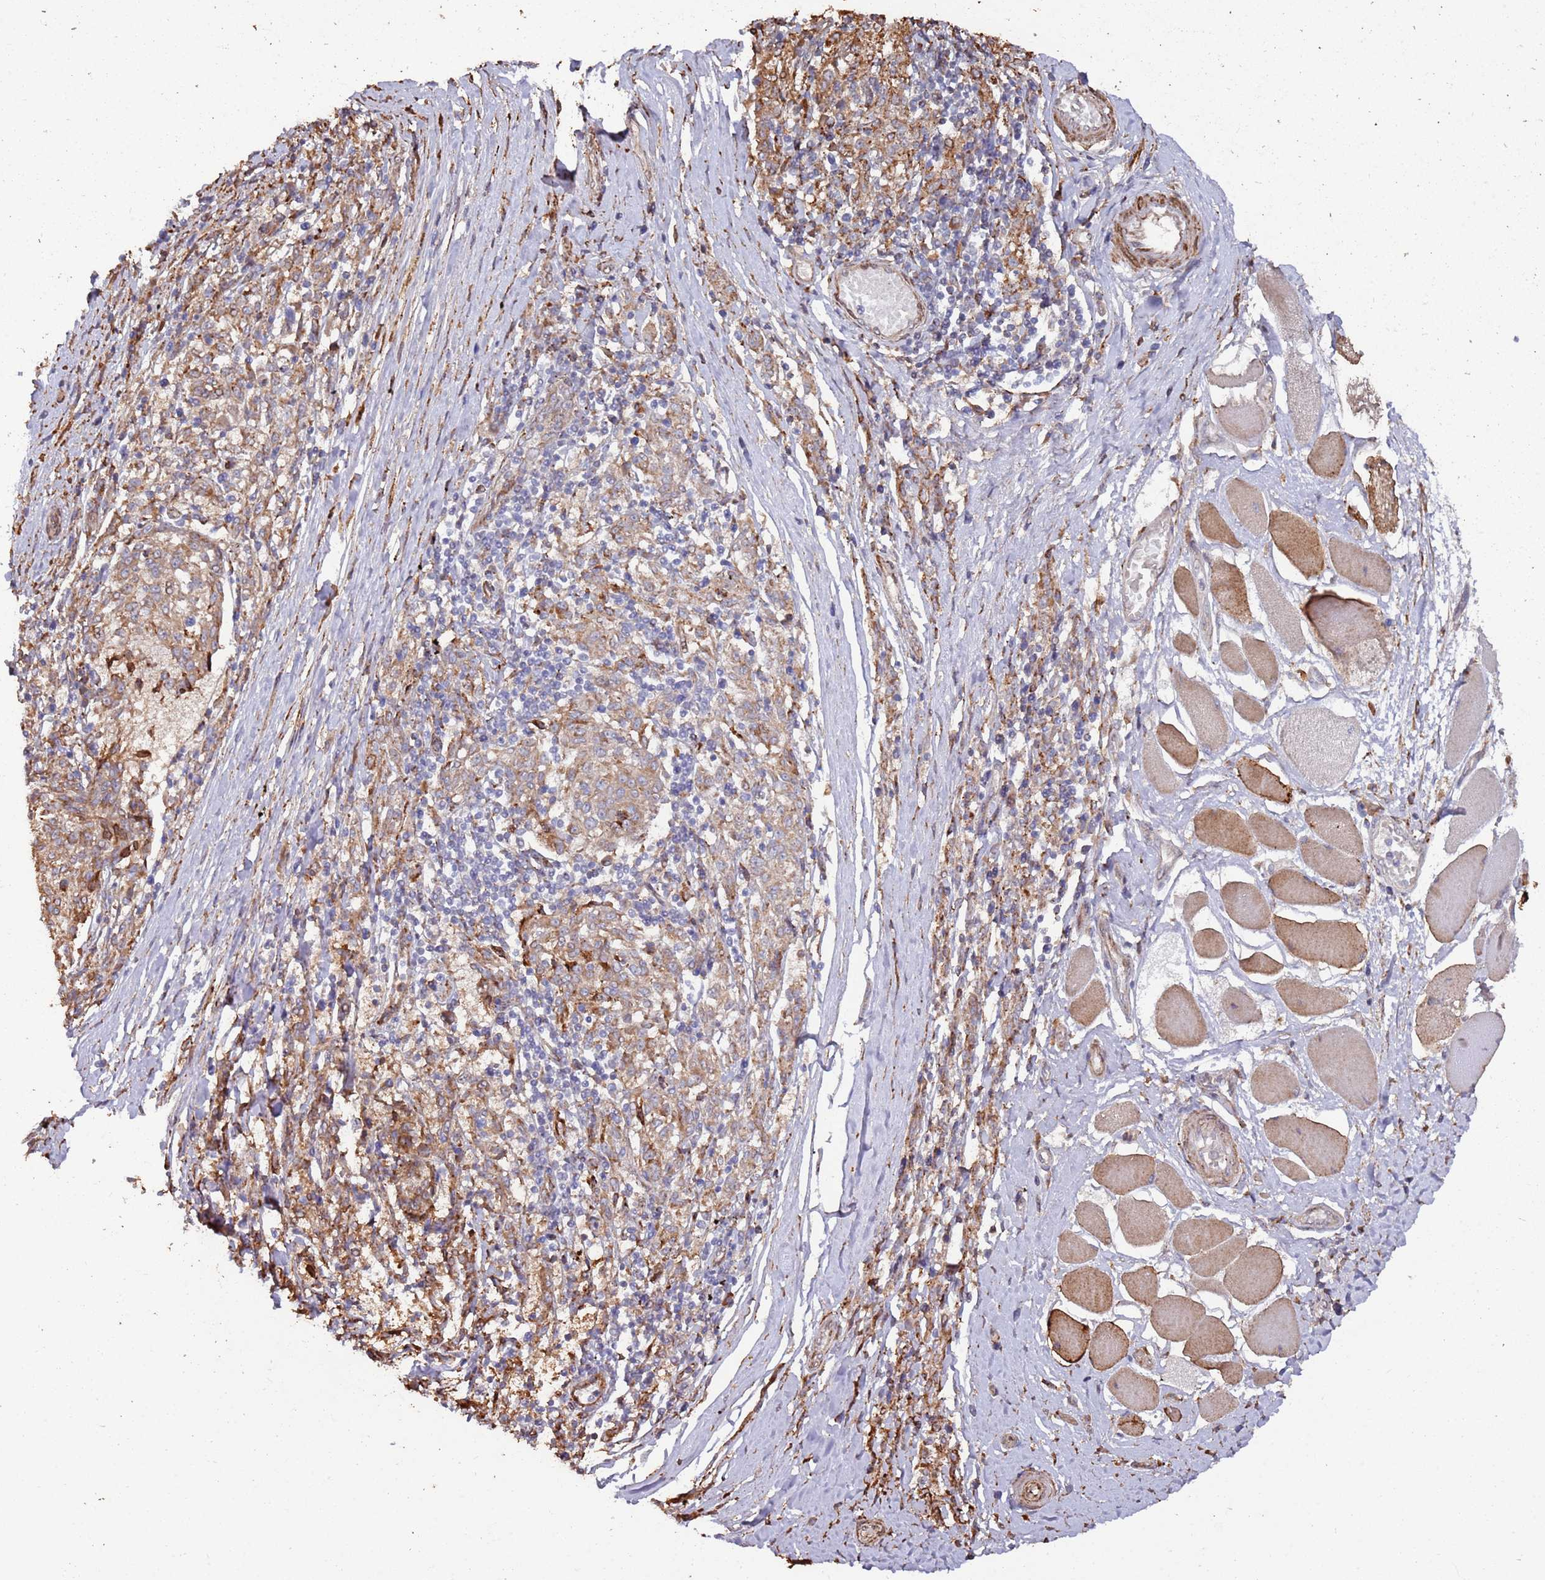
{"staining": {"intensity": "strong", "quantity": ">75%", "location": "cytoplasmic/membranous"}, "tissue": "melanoma", "cell_type": "Tumor cells", "image_type": "cancer", "snomed": [{"axis": "morphology", "description": "Malignant melanoma, NOS"}, {"axis": "topography", "description": "Skin"}], "caption": "IHC staining of melanoma, which displays high levels of strong cytoplasmic/membranous expression in about >75% of tumor cells indicating strong cytoplasmic/membranous protein expression. The staining was performed using DAB (brown) for protein detection and nuclei were counterstained in hematoxylin (blue).", "gene": "LACC1", "patient": {"sex": "female", "age": 72}}